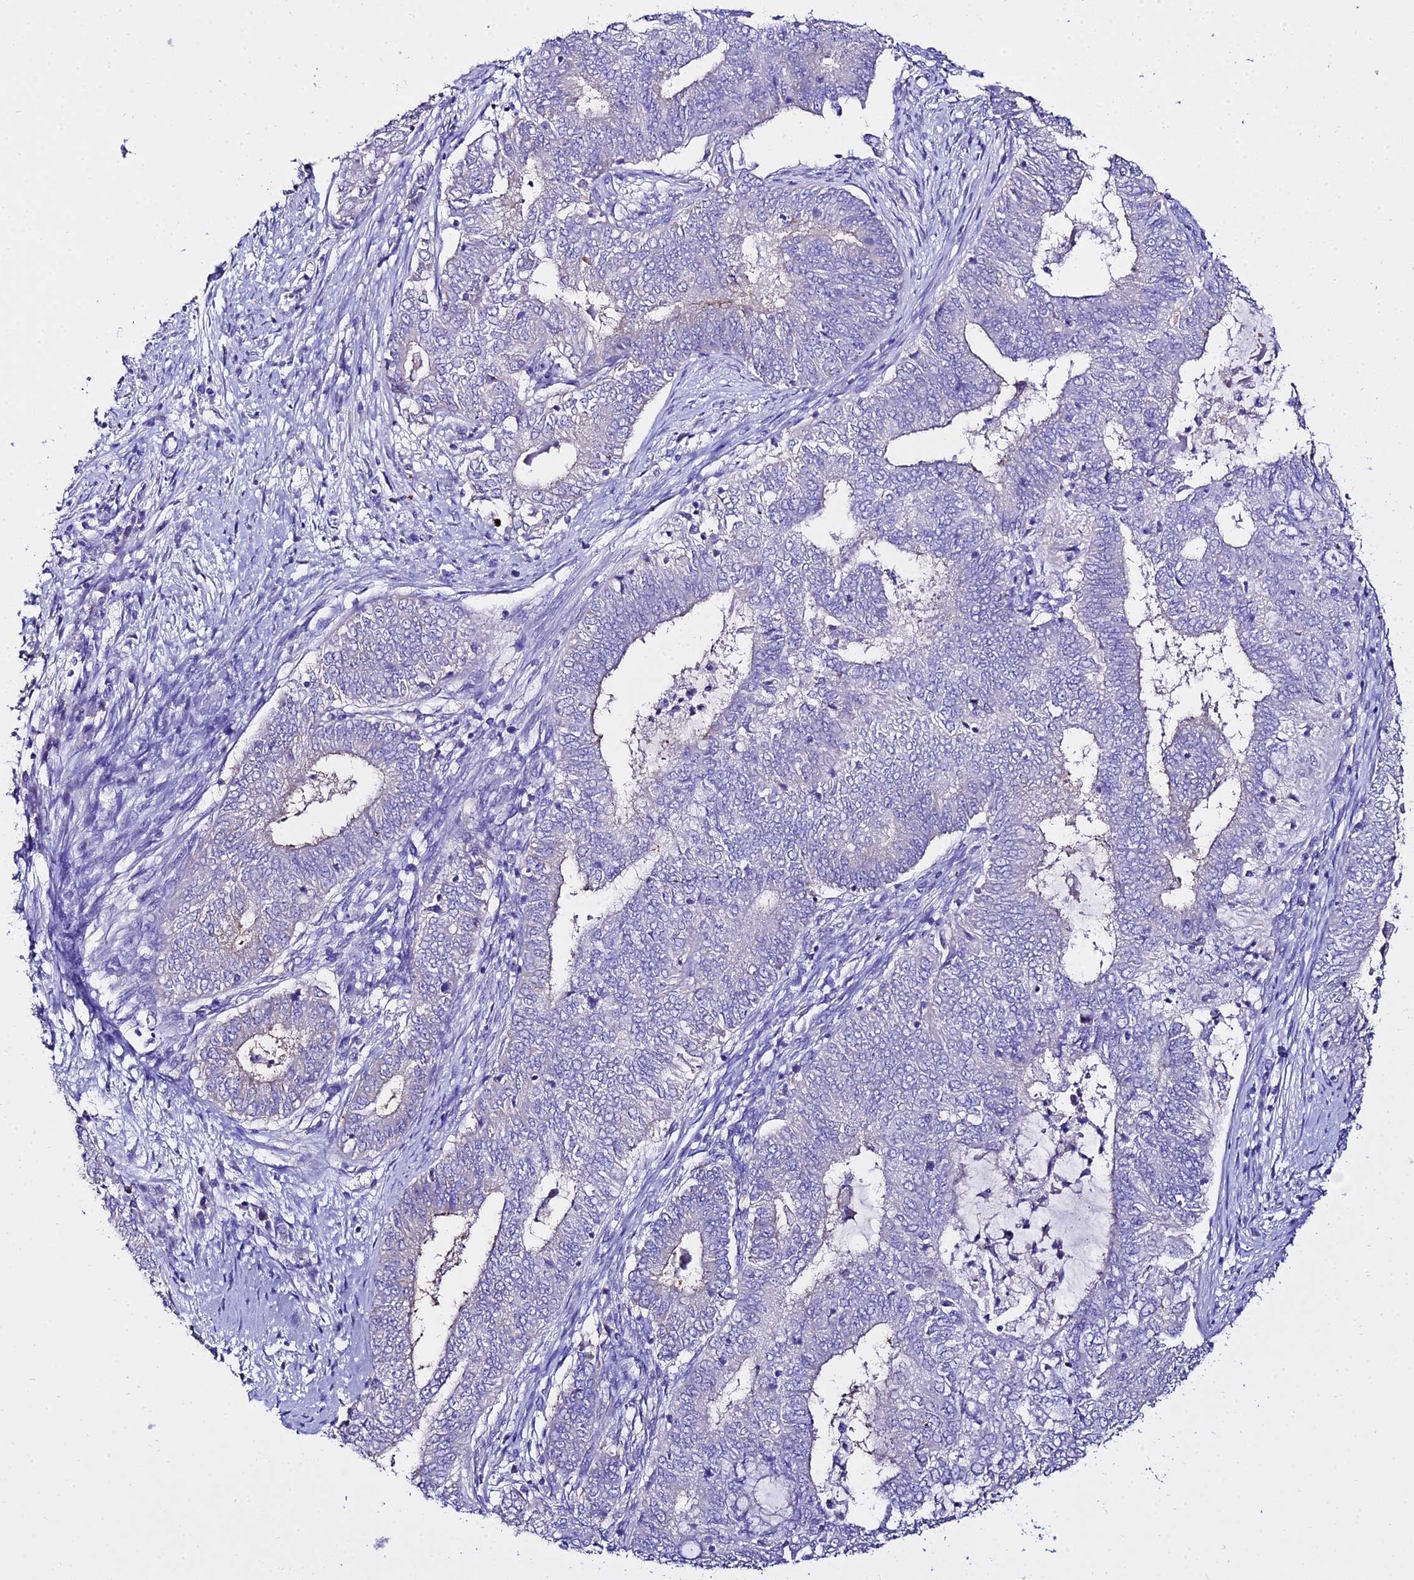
{"staining": {"intensity": "negative", "quantity": "none", "location": "none"}, "tissue": "endometrial cancer", "cell_type": "Tumor cells", "image_type": "cancer", "snomed": [{"axis": "morphology", "description": "Adenocarcinoma, NOS"}, {"axis": "topography", "description": "Endometrium"}], "caption": "This image is of adenocarcinoma (endometrial) stained with immunohistochemistry (IHC) to label a protein in brown with the nuclei are counter-stained blue. There is no staining in tumor cells.", "gene": "TUBA3D", "patient": {"sex": "female", "age": 62}}